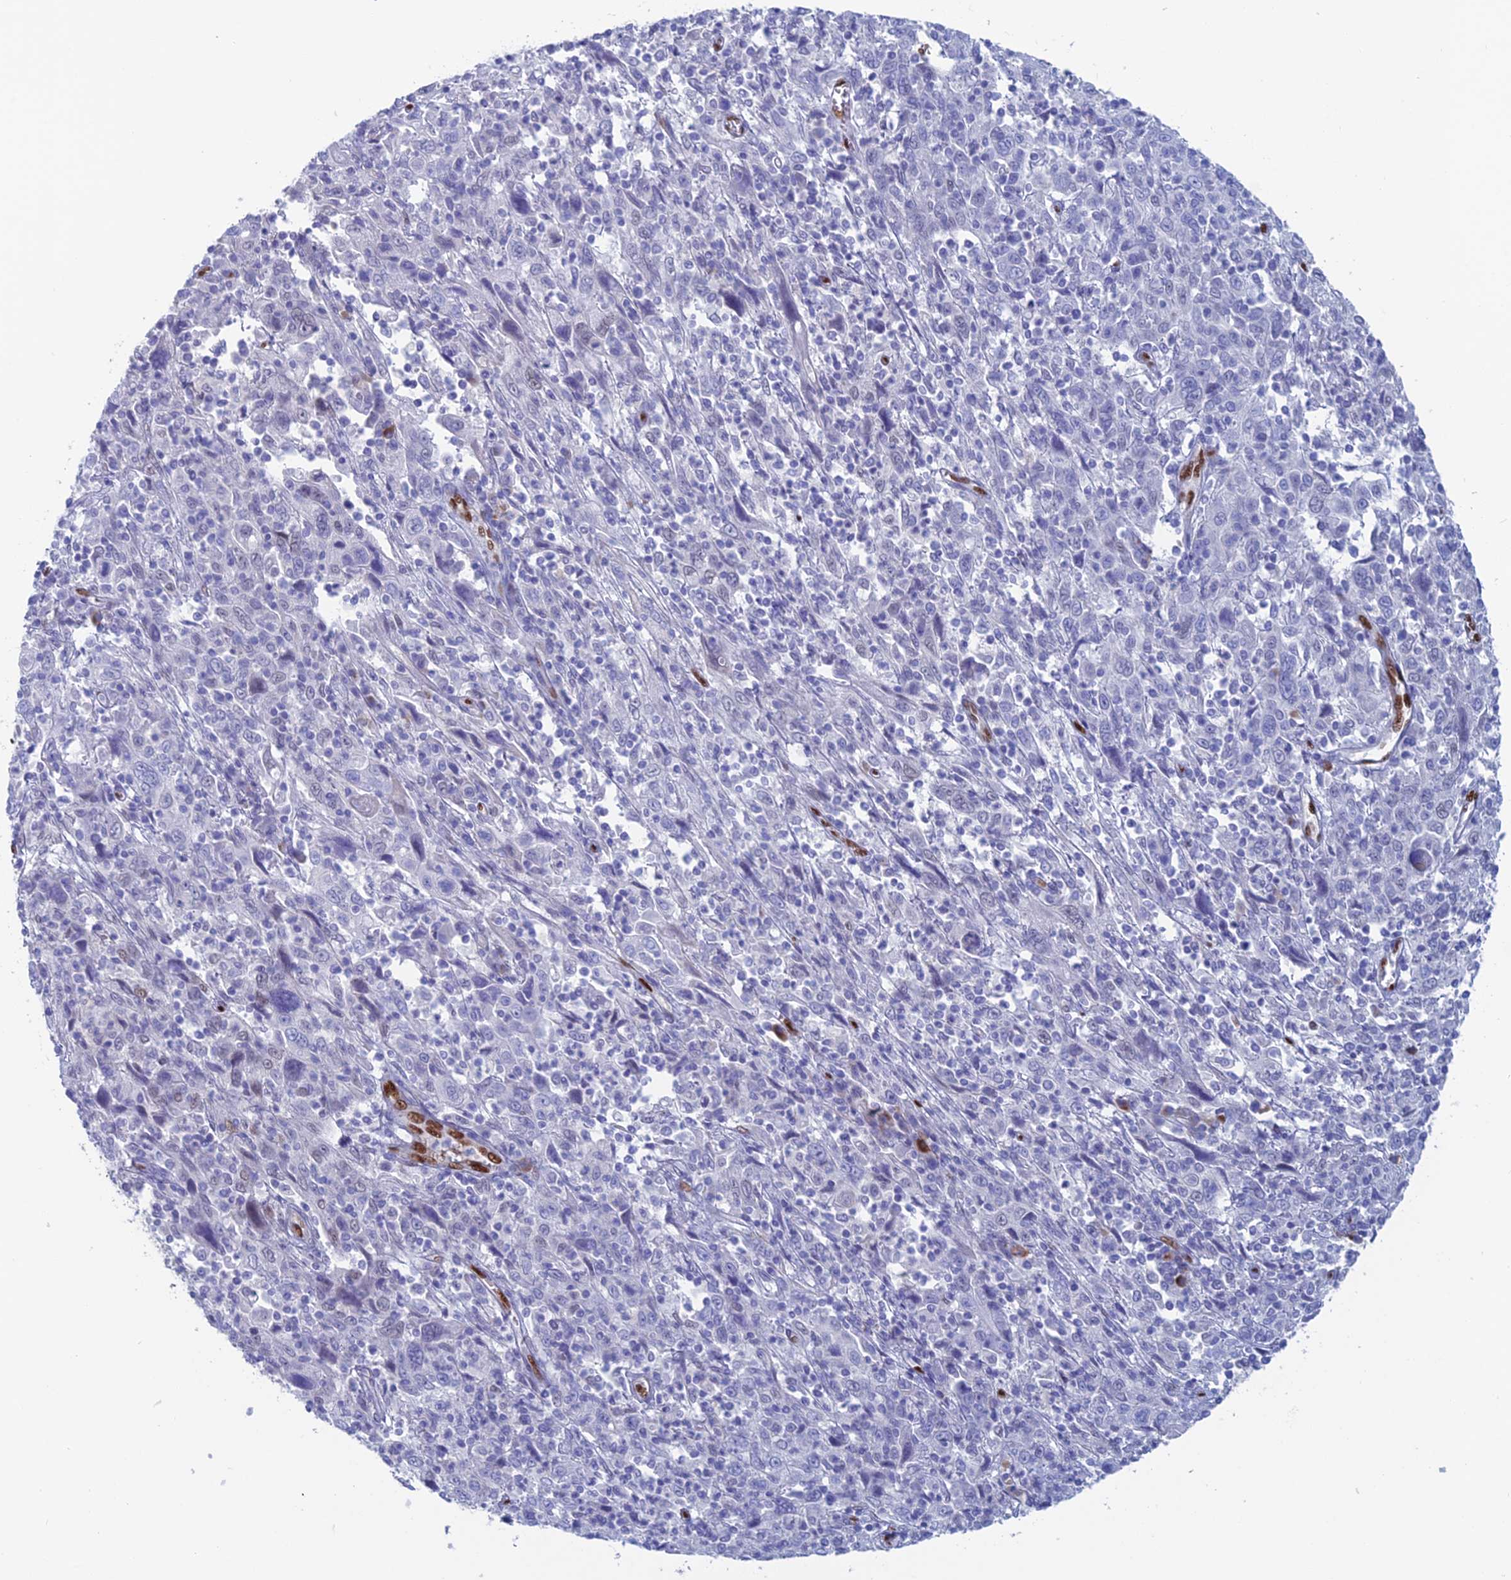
{"staining": {"intensity": "negative", "quantity": "none", "location": "none"}, "tissue": "cervical cancer", "cell_type": "Tumor cells", "image_type": "cancer", "snomed": [{"axis": "morphology", "description": "Squamous cell carcinoma, NOS"}, {"axis": "topography", "description": "Cervix"}], "caption": "Tumor cells are negative for brown protein staining in cervical cancer (squamous cell carcinoma).", "gene": "NOL4L", "patient": {"sex": "female", "age": 46}}